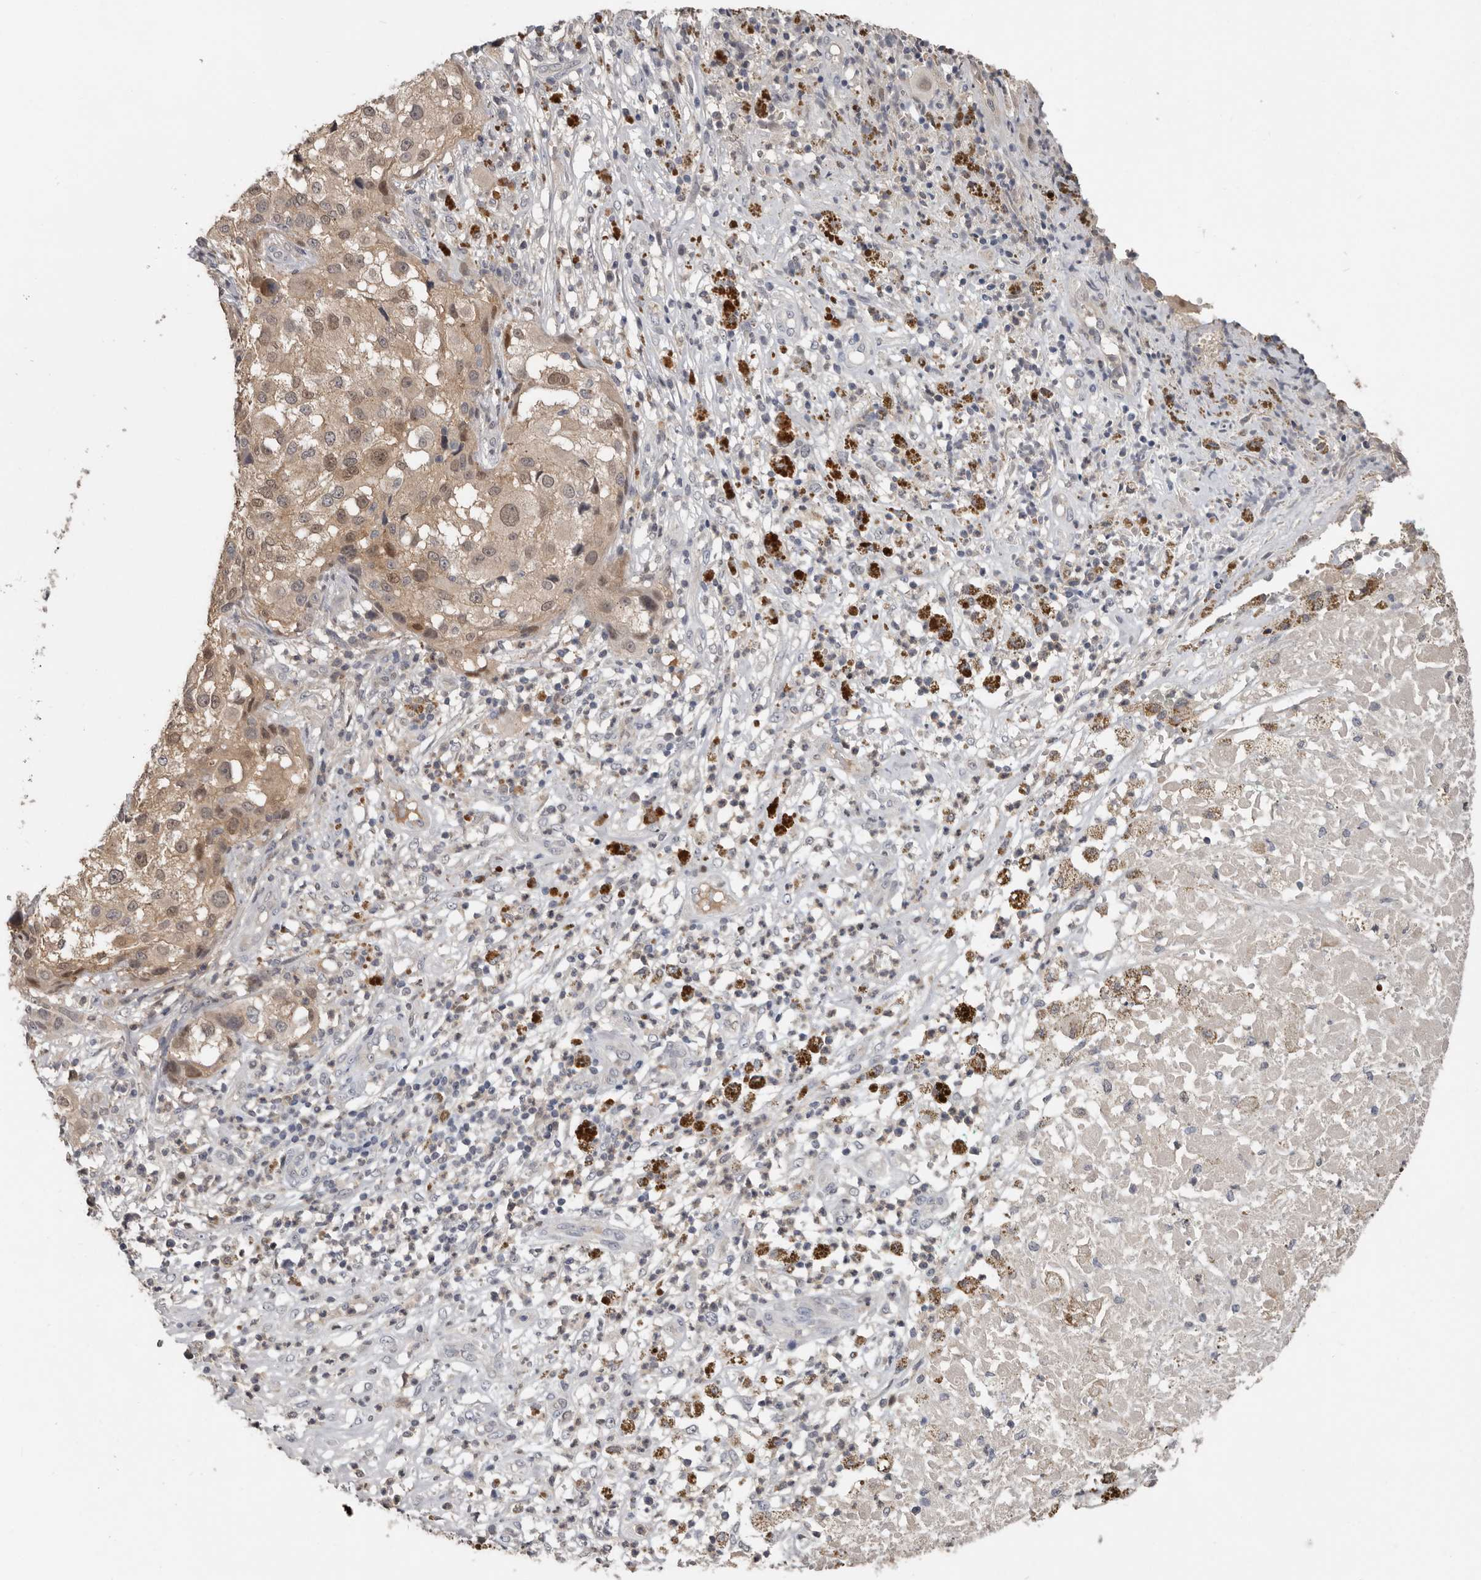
{"staining": {"intensity": "moderate", "quantity": ">75%", "location": "nuclear"}, "tissue": "melanoma", "cell_type": "Tumor cells", "image_type": "cancer", "snomed": [{"axis": "morphology", "description": "Necrosis, NOS"}, {"axis": "morphology", "description": "Malignant melanoma, NOS"}, {"axis": "topography", "description": "Skin"}], "caption": "Malignant melanoma tissue demonstrates moderate nuclear expression in about >75% of tumor cells", "gene": "RBKS", "patient": {"sex": "female", "age": 87}}